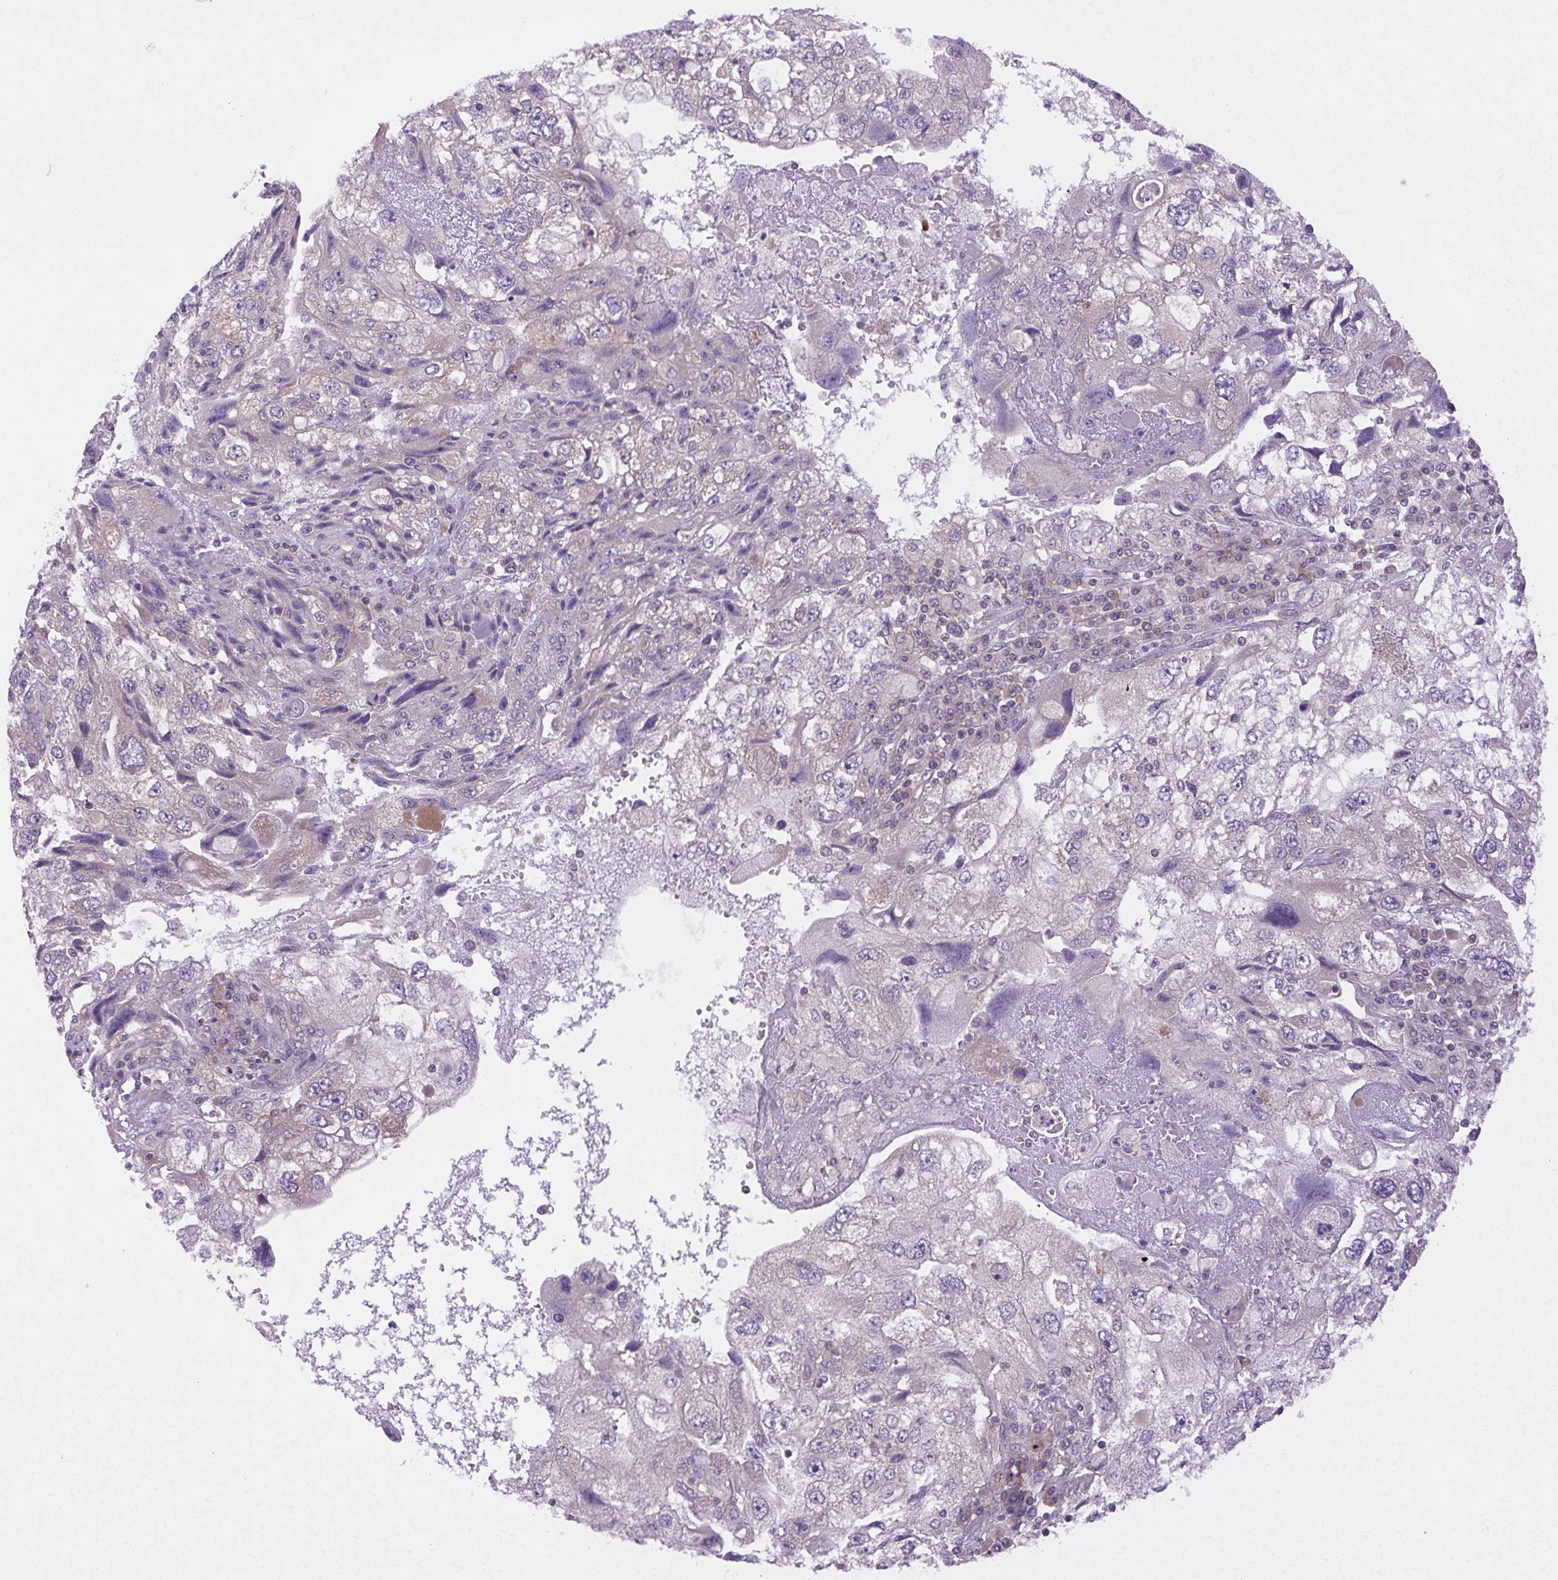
{"staining": {"intensity": "negative", "quantity": "none", "location": "none"}, "tissue": "endometrial cancer", "cell_type": "Tumor cells", "image_type": "cancer", "snomed": [{"axis": "morphology", "description": "Adenocarcinoma, NOS"}, {"axis": "topography", "description": "Endometrium"}], "caption": "This is an immunohistochemistry micrograph of human endometrial cancer. There is no expression in tumor cells.", "gene": "MINK1", "patient": {"sex": "female", "age": 49}}